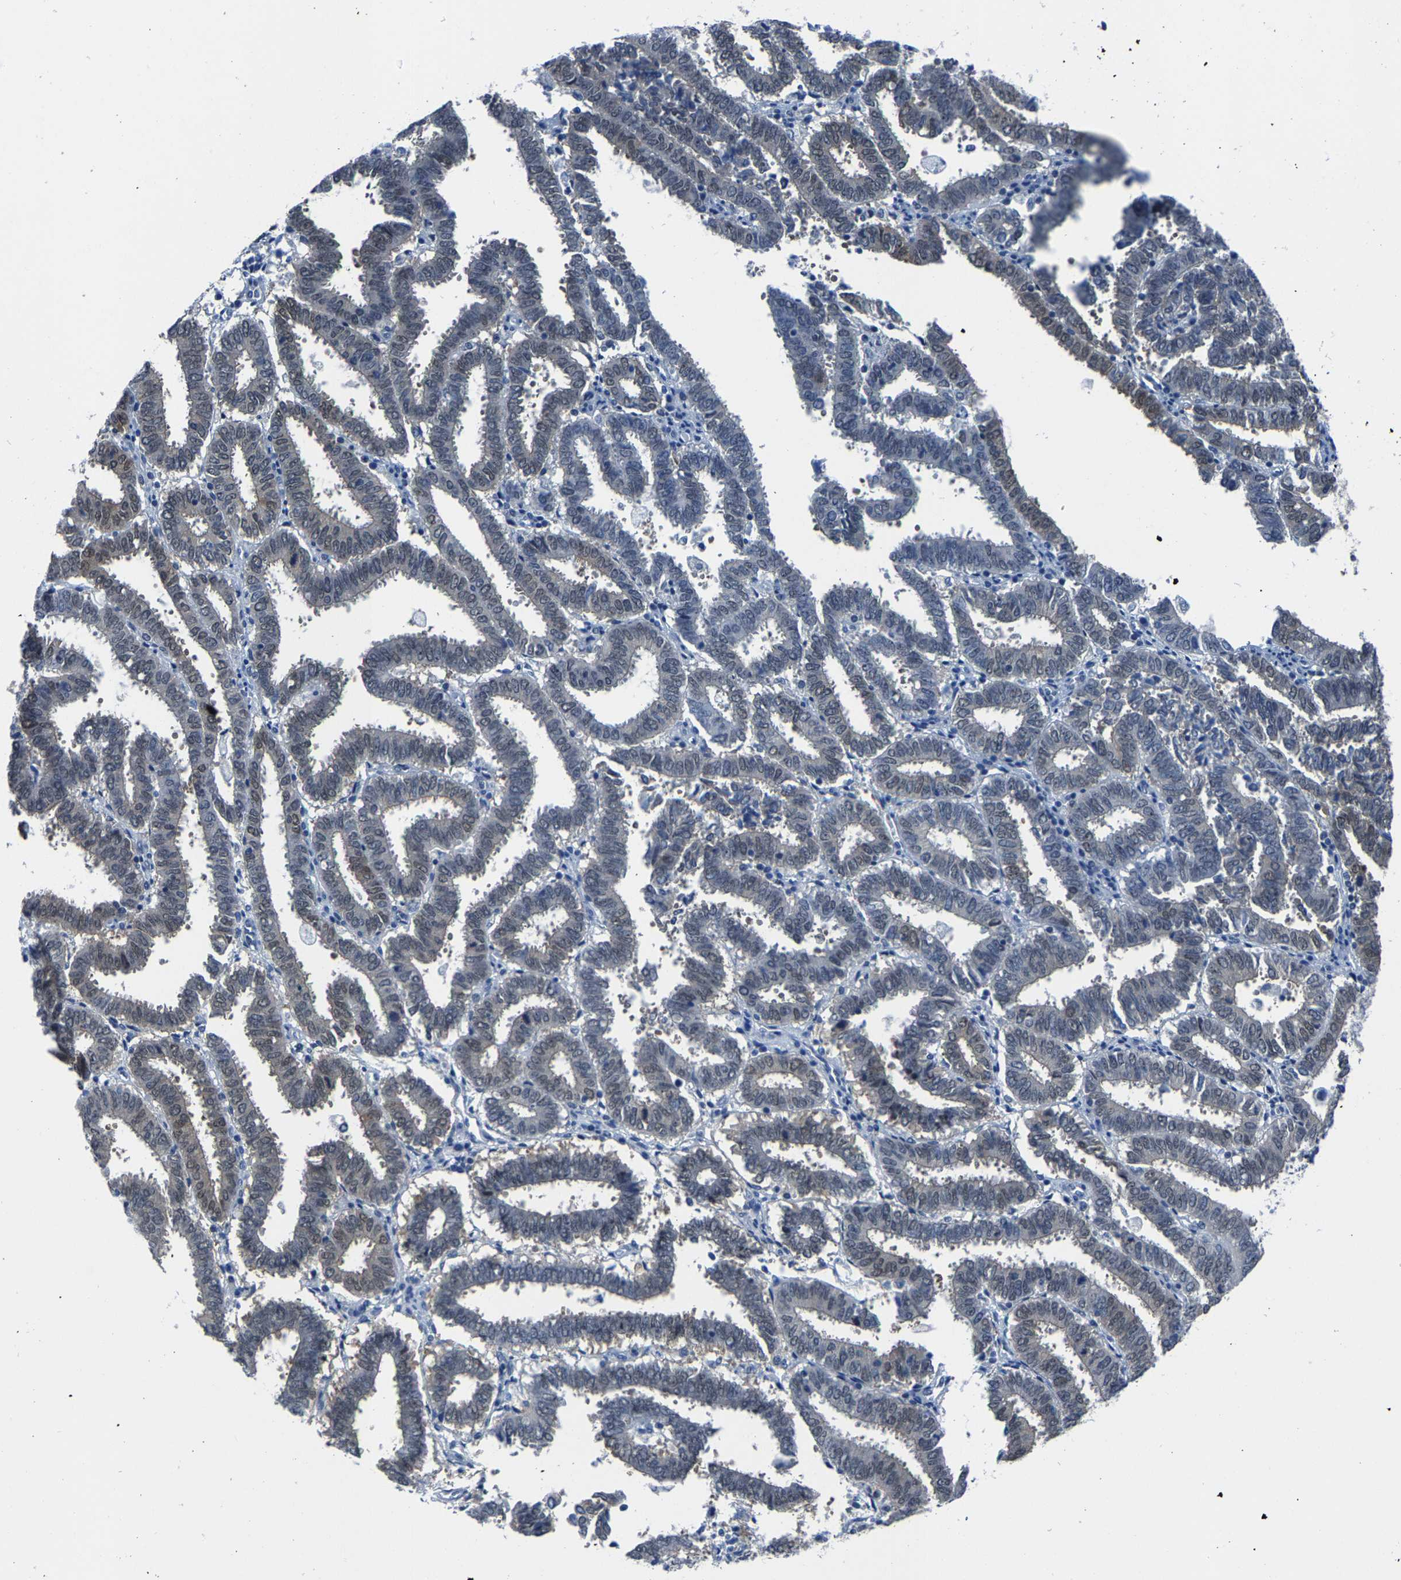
{"staining": {"intensity": "weak", "quantity": "25%-75%", "location": "cytoplasmic/membranous"}, "tissue": "endometrial cancer", "cell_type": "Tumor cells", "image_type": "cancer", "snomed": [{"axis": "morphology", "description": "Adenocarcinoma, NOS"}, {"axis": "topography", "description": "Uterus"}], "caption": "Tumor cells show low levels of weak cytoplasmic/membranous positivity in approximately 25%-75% of cells in human endometrial adenocarcinoma.", "gene": "SSH3", "patient": {"sex": "female", "age": 83}}